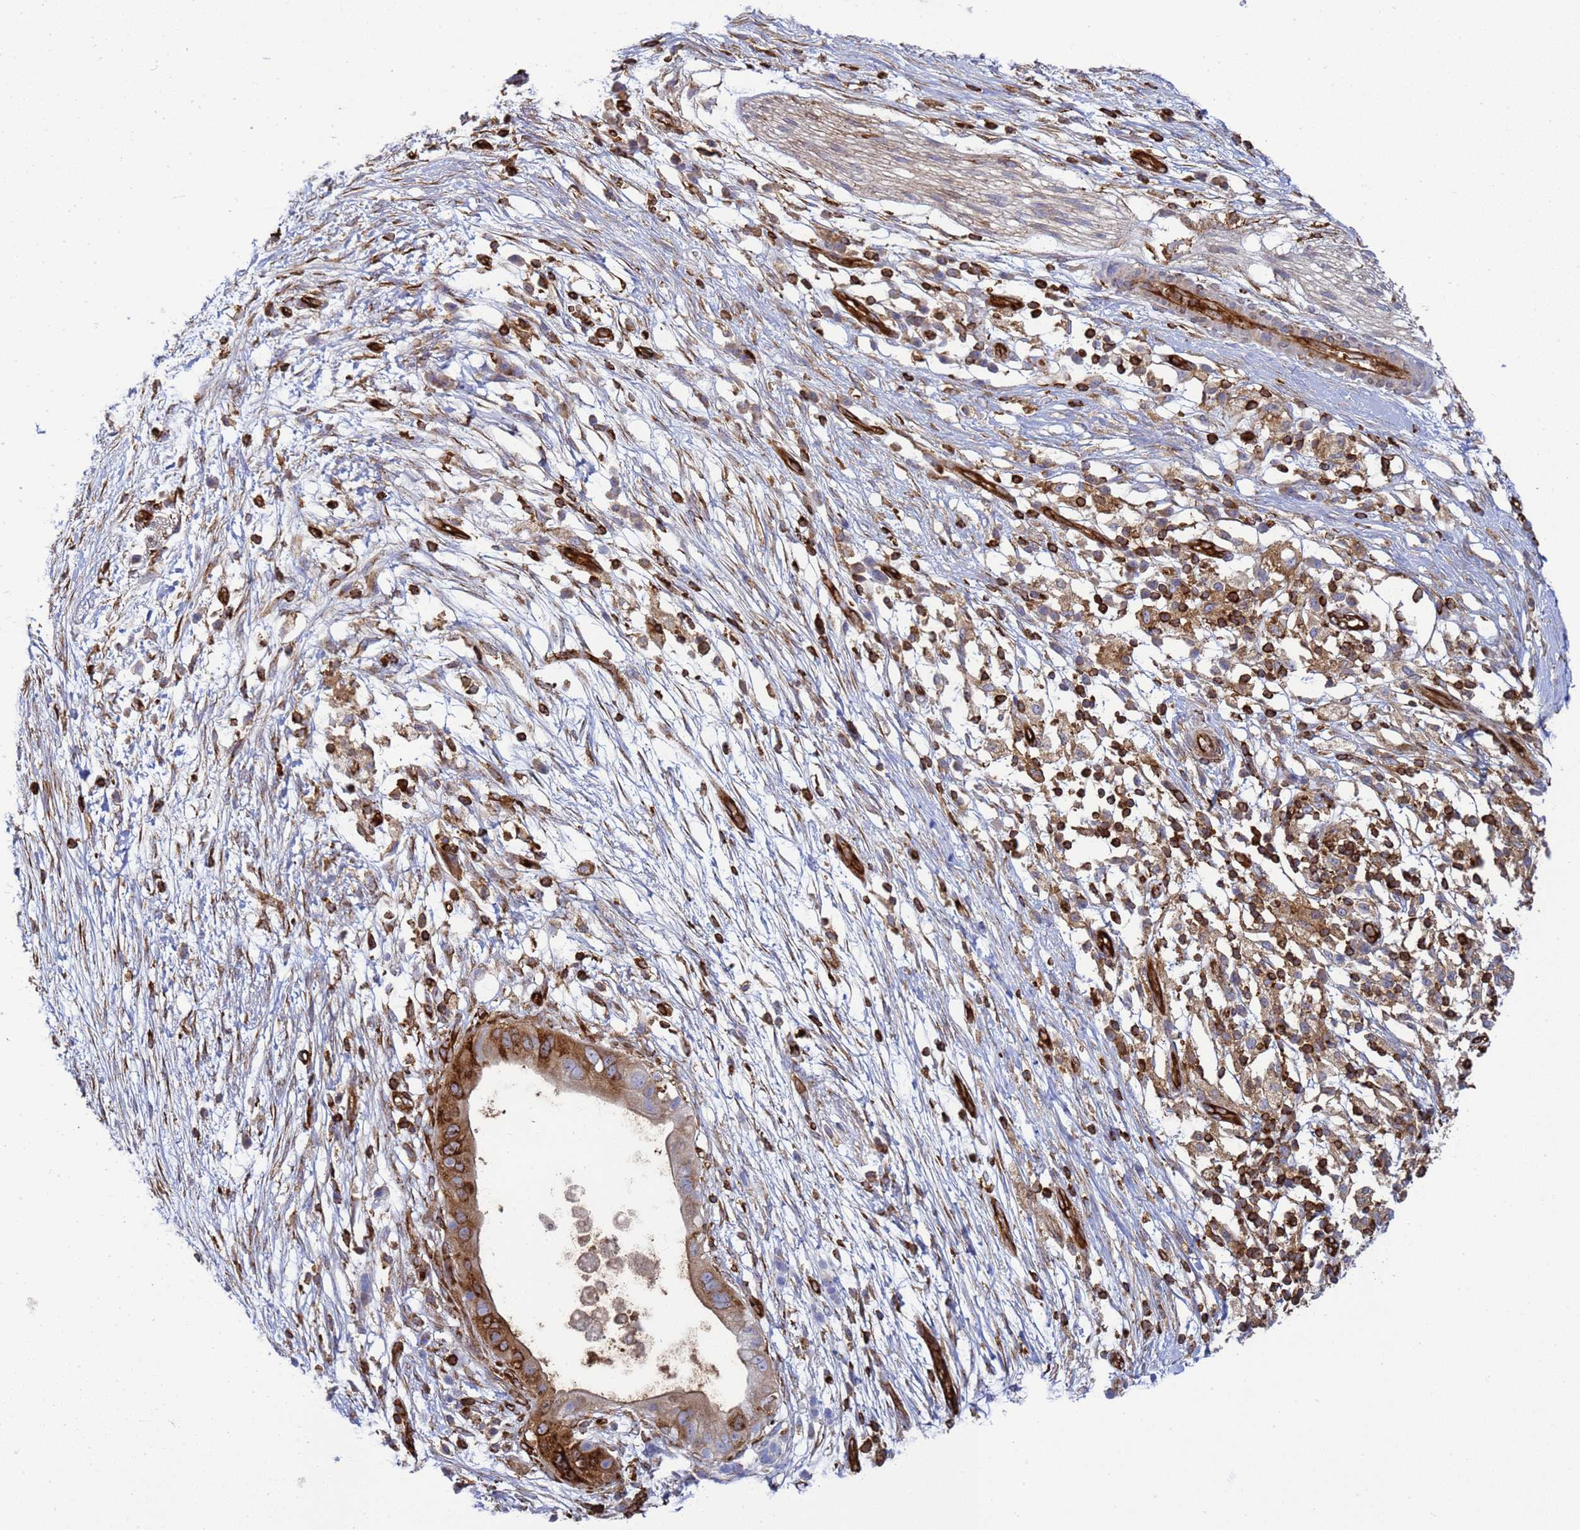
{"staining": {"intensity": "moderate", "quantity": ">75%", "location": "cytoplasmic/membranous"}, "tissue": "pancreatic cancer", "cell_type": "Tumor cells", "image_type": "cancer", "snomed": [{"axis": "morphology", "description": "Adenocarcinoma, NOS"}, {"axis": "topography", "description": "Pancreas"}], "caption": "Protein staining displays moderate cytoplasmic/membranous staining in approximately >75% of tumor cells in pancreatic adenocarcinoma.", "gene": "ZBTB8OS", "patient": {"sex": "male", "age": 68}}